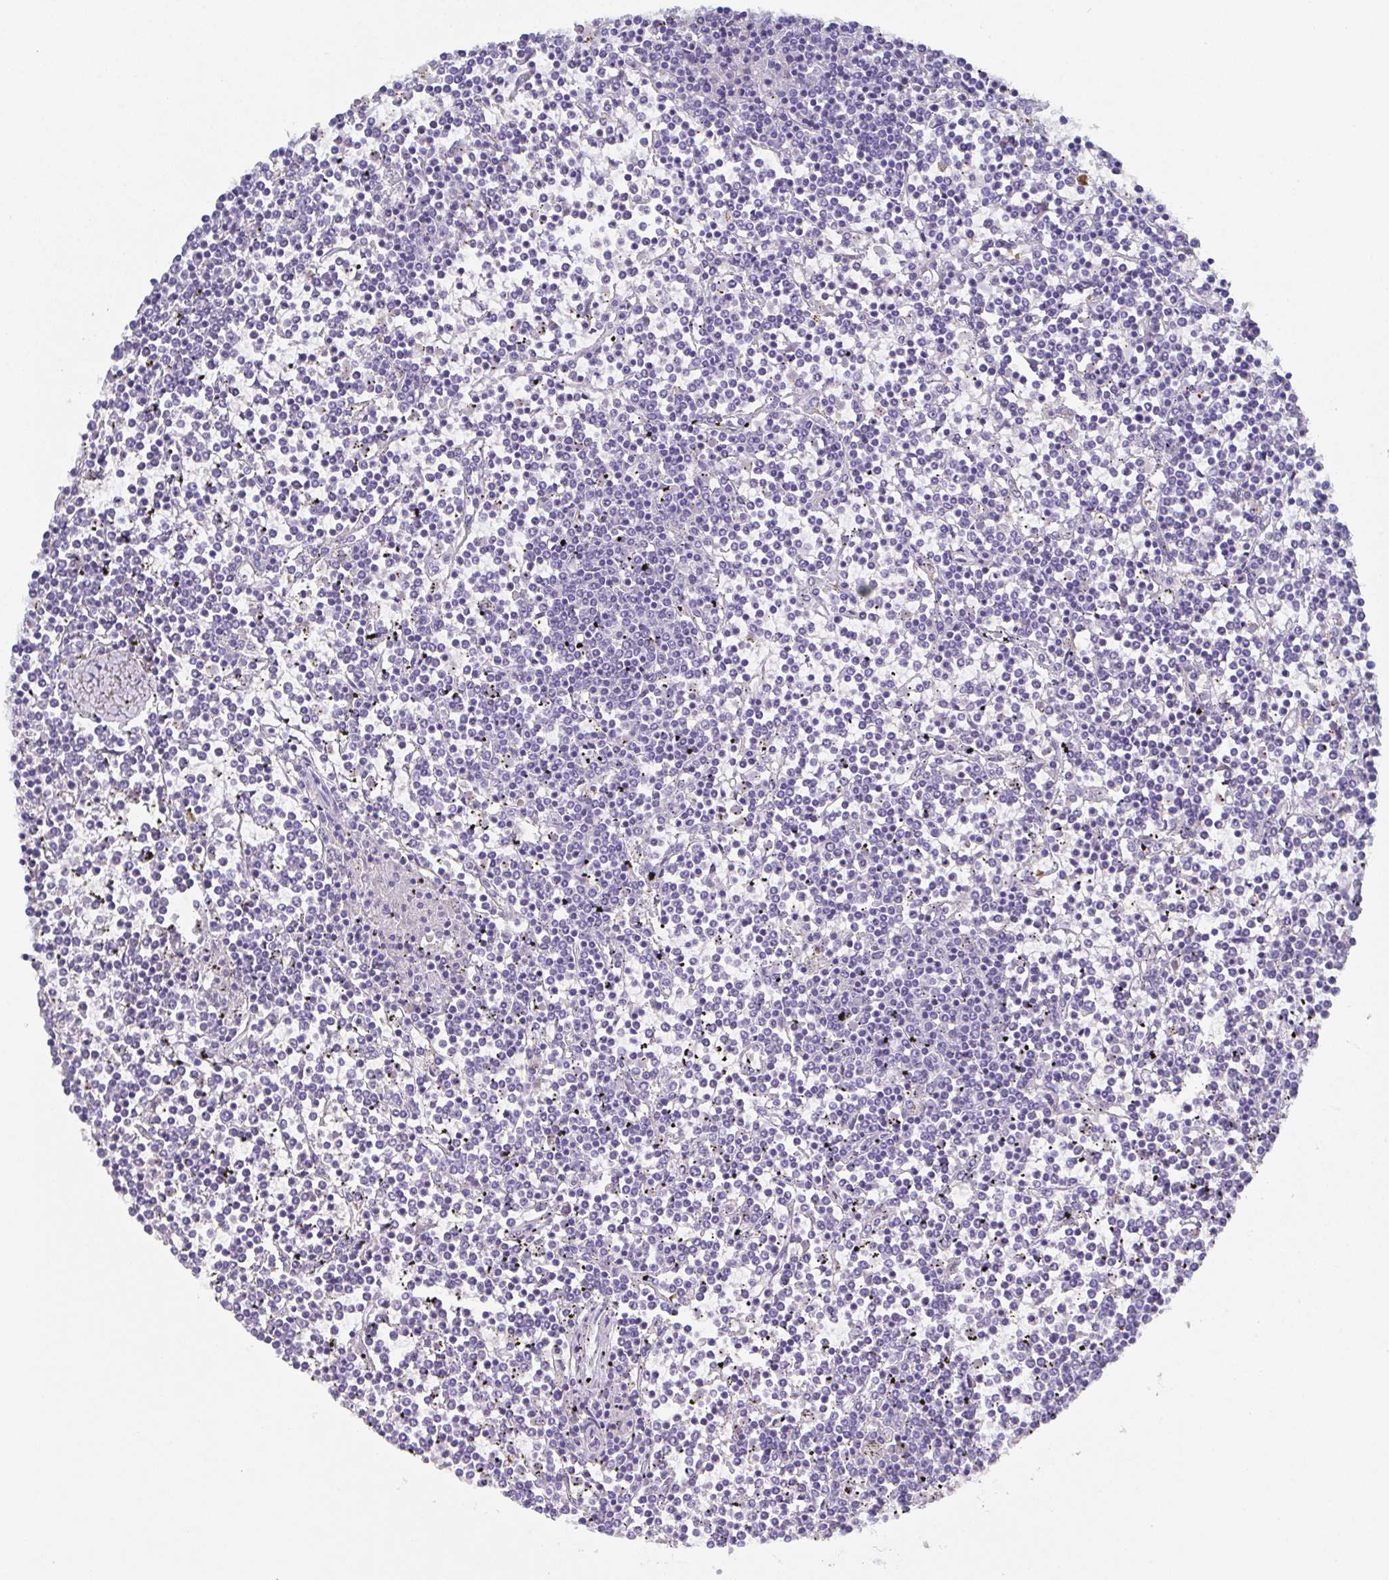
{"staining": {"intensity": "negative", "quantity": "none", "location": "none"}, "tissue": "lymphoma", "cell_type": "Tumor cells", "image_type": "cancer", "snomed": [{"axis": "morphology", "description": "Malignant lymphoma, non-Hodgkin's type, Low grade"}, {"axis": "topography", "description": "Spleen"}], "caption": "Human lymphoma stained for a protein using immunohistochemistry (IHC) exhibits no positivity in tumor cells.", "gene": "SSC4D", "patient": {"sex": "female", "age": 19}}